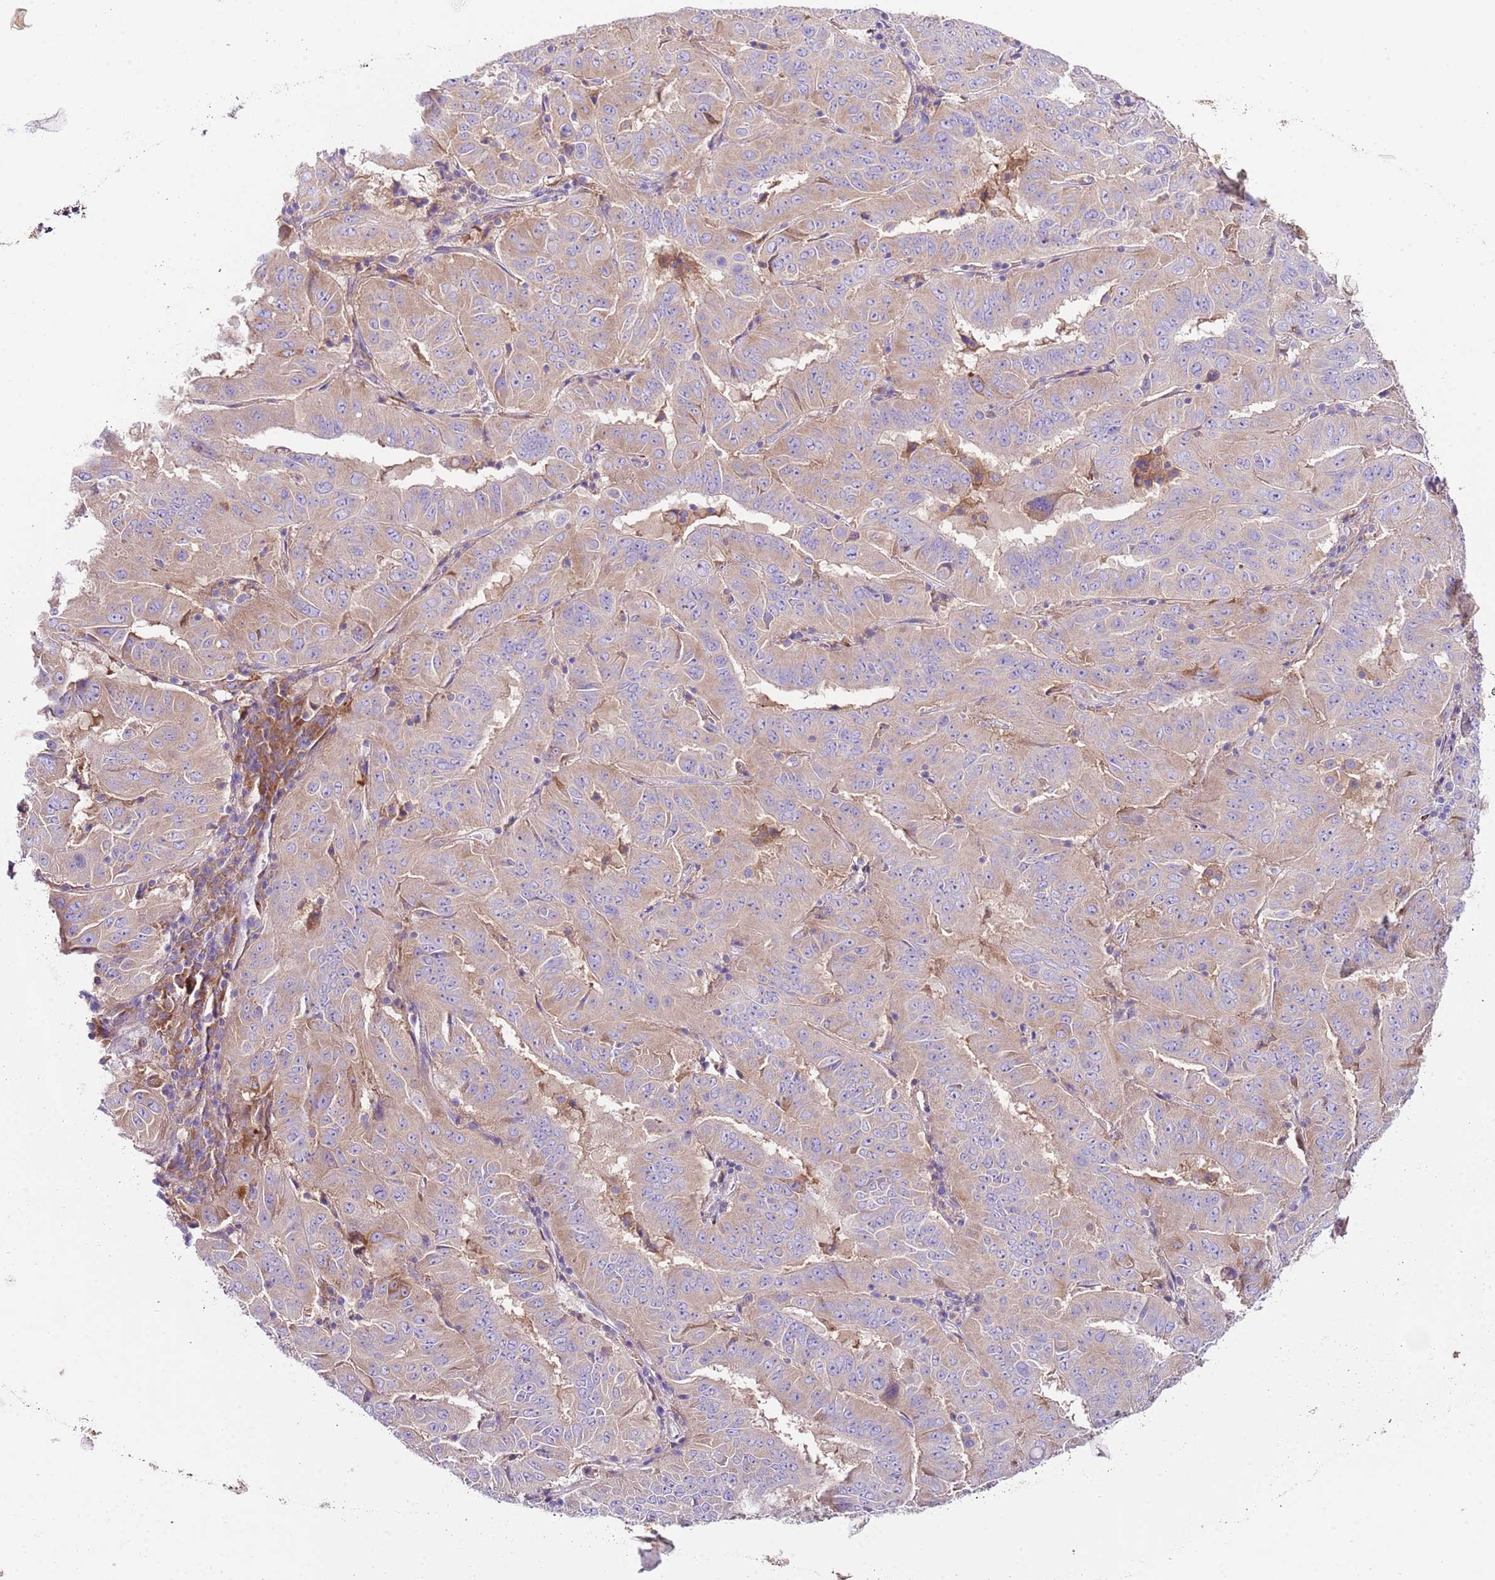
{"staining": {"intensity": "moderate", "quantity": ">75%", "location": "cytoplasmic/membranous"}, "tissue": "pancreatic cancer", "cell_type": "Tumor cells", "image_type": "cancer", "snomed": [{"axis": "morphology", "description": "Adenocarcinoma, NOS"}, {"axis": "topography", "description": "Pancreas"}], "caption": "This histopathology image exhibits IHC staining of pancreatic cancer, with medium moderate cytoplasmic/membranous staining in about >75% of tumor cells.", "gene": "RPS10", "patient": {"sex": "male", "age": 63}}